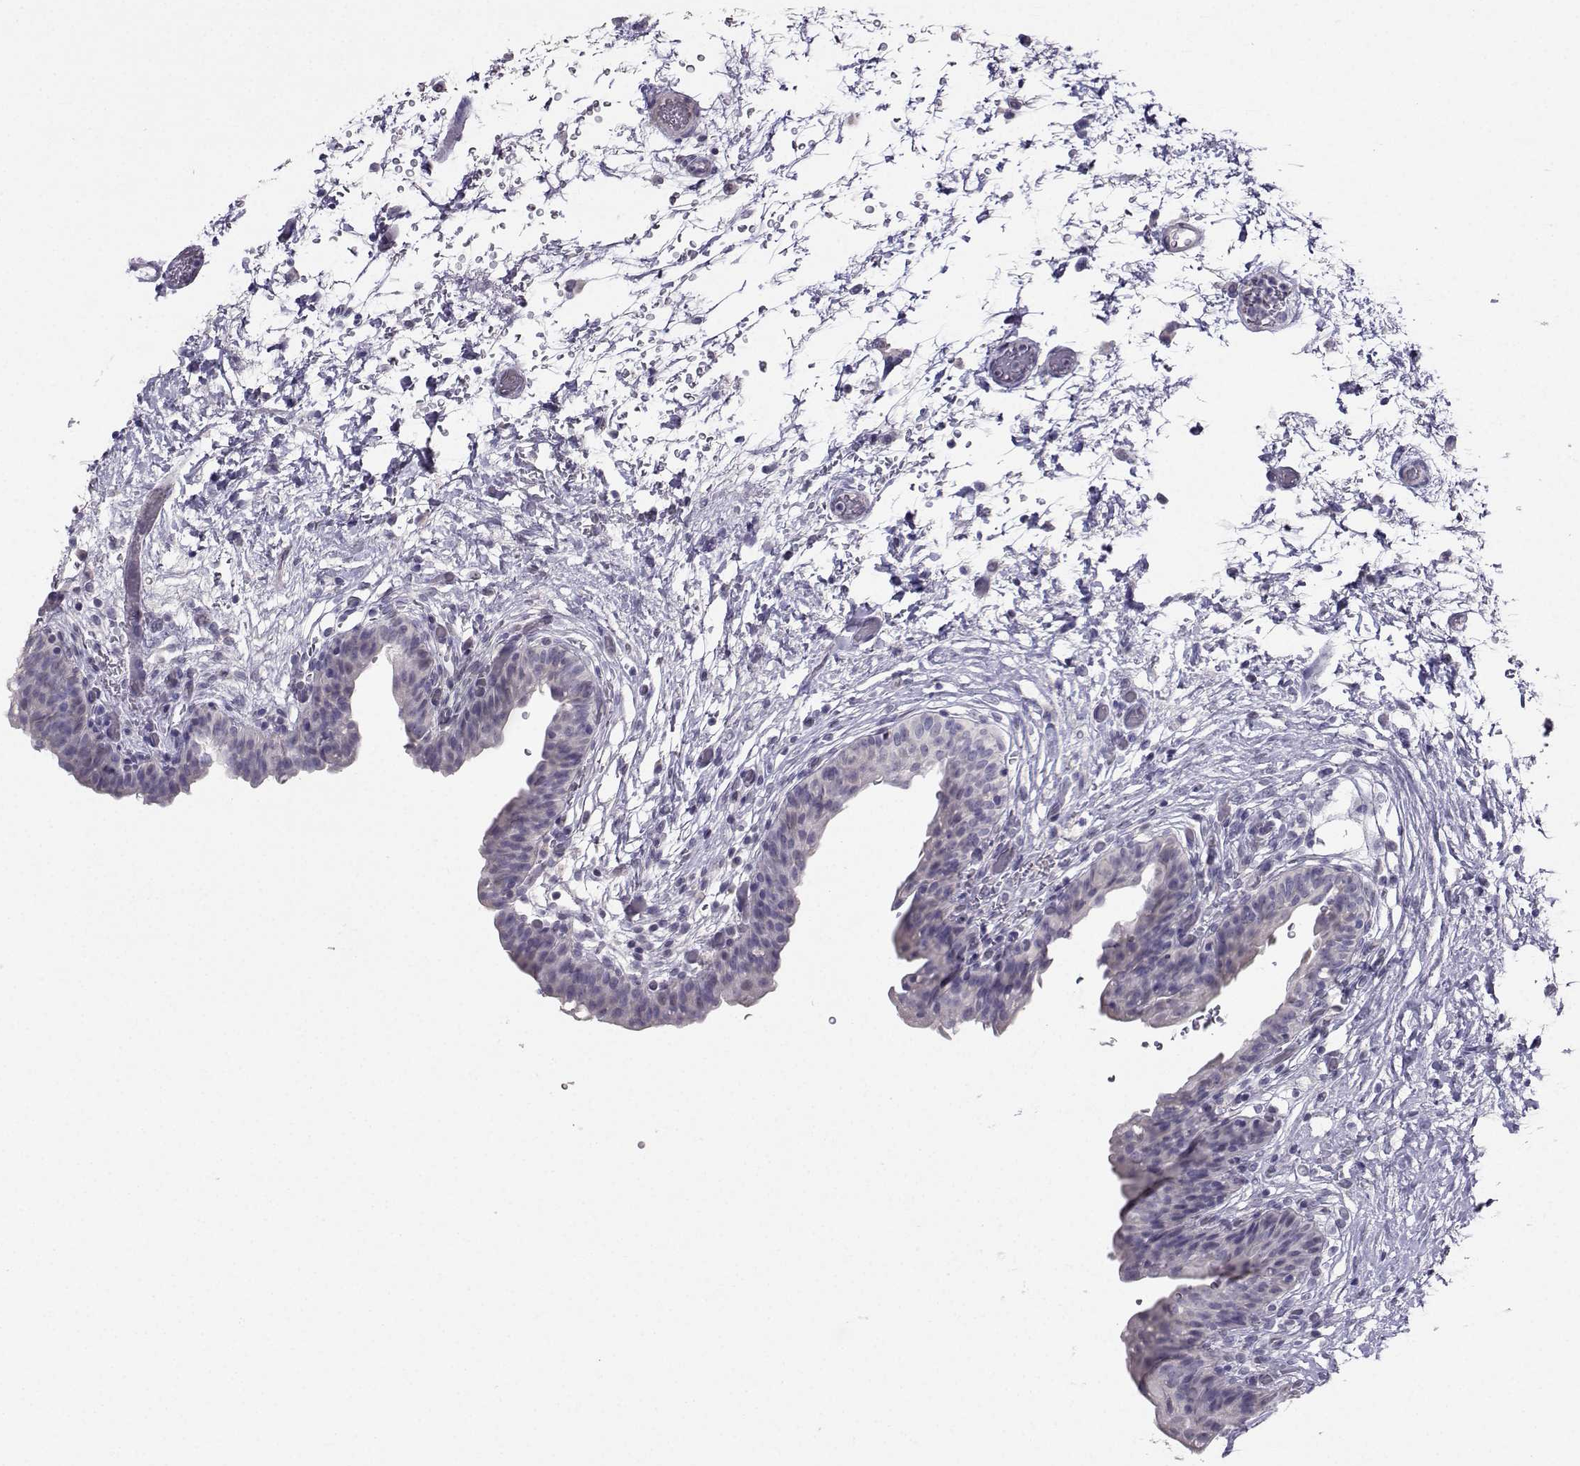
{"staining": {"intensity": "negative", "quantity": "none", "location": "none"}, "tissue": "urinary bladder", "cell_type": "Urothelial cells", "image_type": "normal", "snomed": [{"axis": "morphology", "description": "Normal tissue, NOS"}, {"axis": "topography", "description": "Urinary bladder"}], "caption": "Urothelial cells show no significant expression in unremarkable urinary bladder. The staining was performed using DAB (3,3'-diaminobenzidine) to visualize the protein expression in brown, while the nuclei were stained in blue with hematoxylin (Magnification: 20x).", "gene": "CARTPT", "patient": {"sex": "male", "age": 69}}